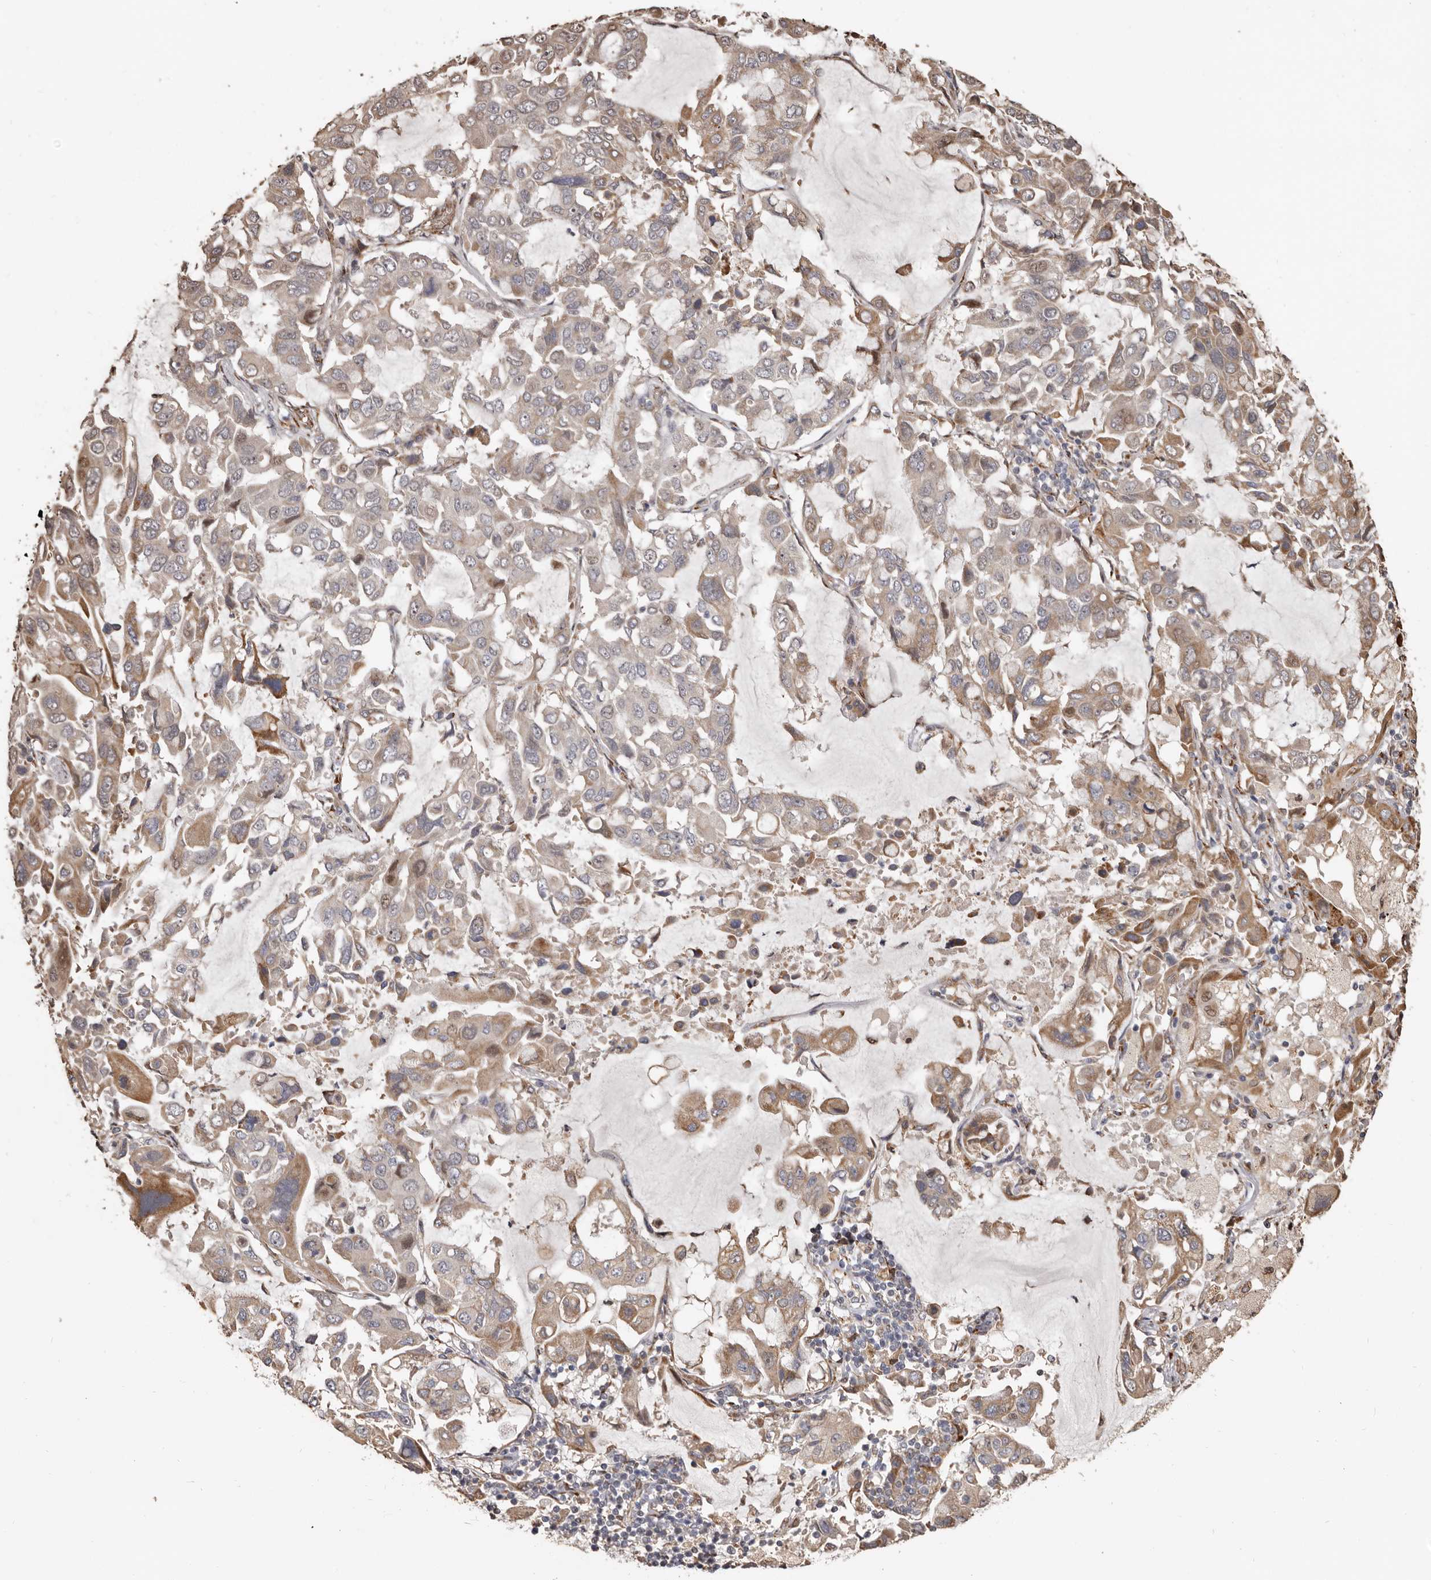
{"staining": {"intensity": "moderate", "quantity": "<25%", "location": "cytoplasmic/membranous,nuclear"}, "tissue": "lung cancer", "cell_type": "Tumor cells", "image_type": "cancer", "snomed": [{"axis": "morphology", "description": "Adenocarcinoma, NOS"}, {"axis": "topography", "description": "Lung"}], "caption": "Protein analysis of adenocarcinoma (lung) tissue demonstrates moderate cytoplasmic/membranous and nuclear positivity in about <25% of tumor cells.", "gene": "ENTREP1", "patient": {"sex": "male", "age": 64}}